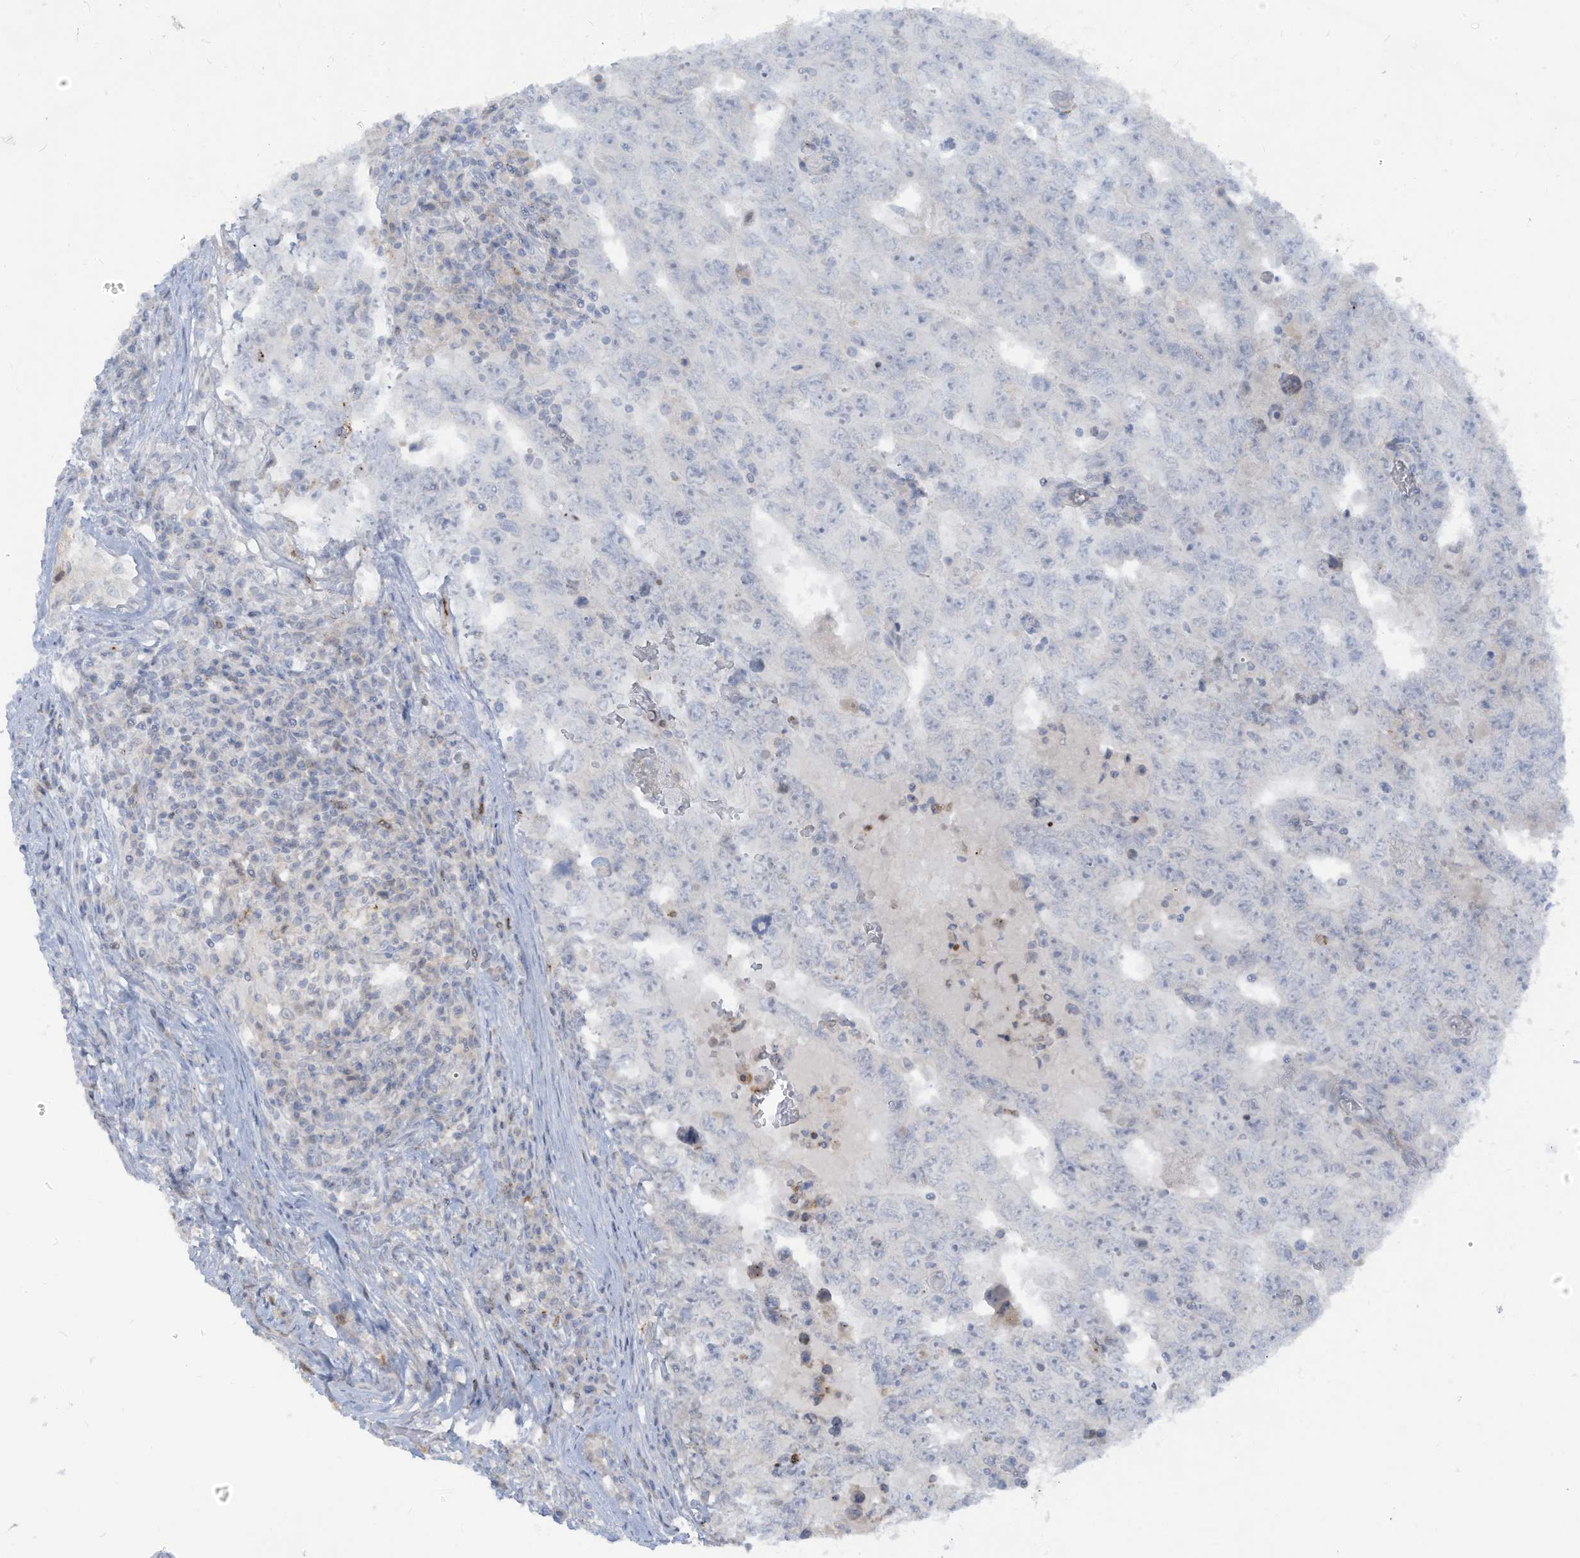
{"staining": {"intensity": "negative", "quantity": "none", "location": "none"}, "tissue": "testis cancer", "cell_type": "Tumor cells", "image_type": "cancer", "snomed": [{"axis": "morphology", "description": "Carcinoma, Embryonal, NOS"}, {"axis": "topography", "description": "Testis"}], "caption": "Tumor cells show no significant expression in testis cancer (embryonal carcinoma).", "gene": "NOTO", "patient": {"sex": "male", "age": 26}}